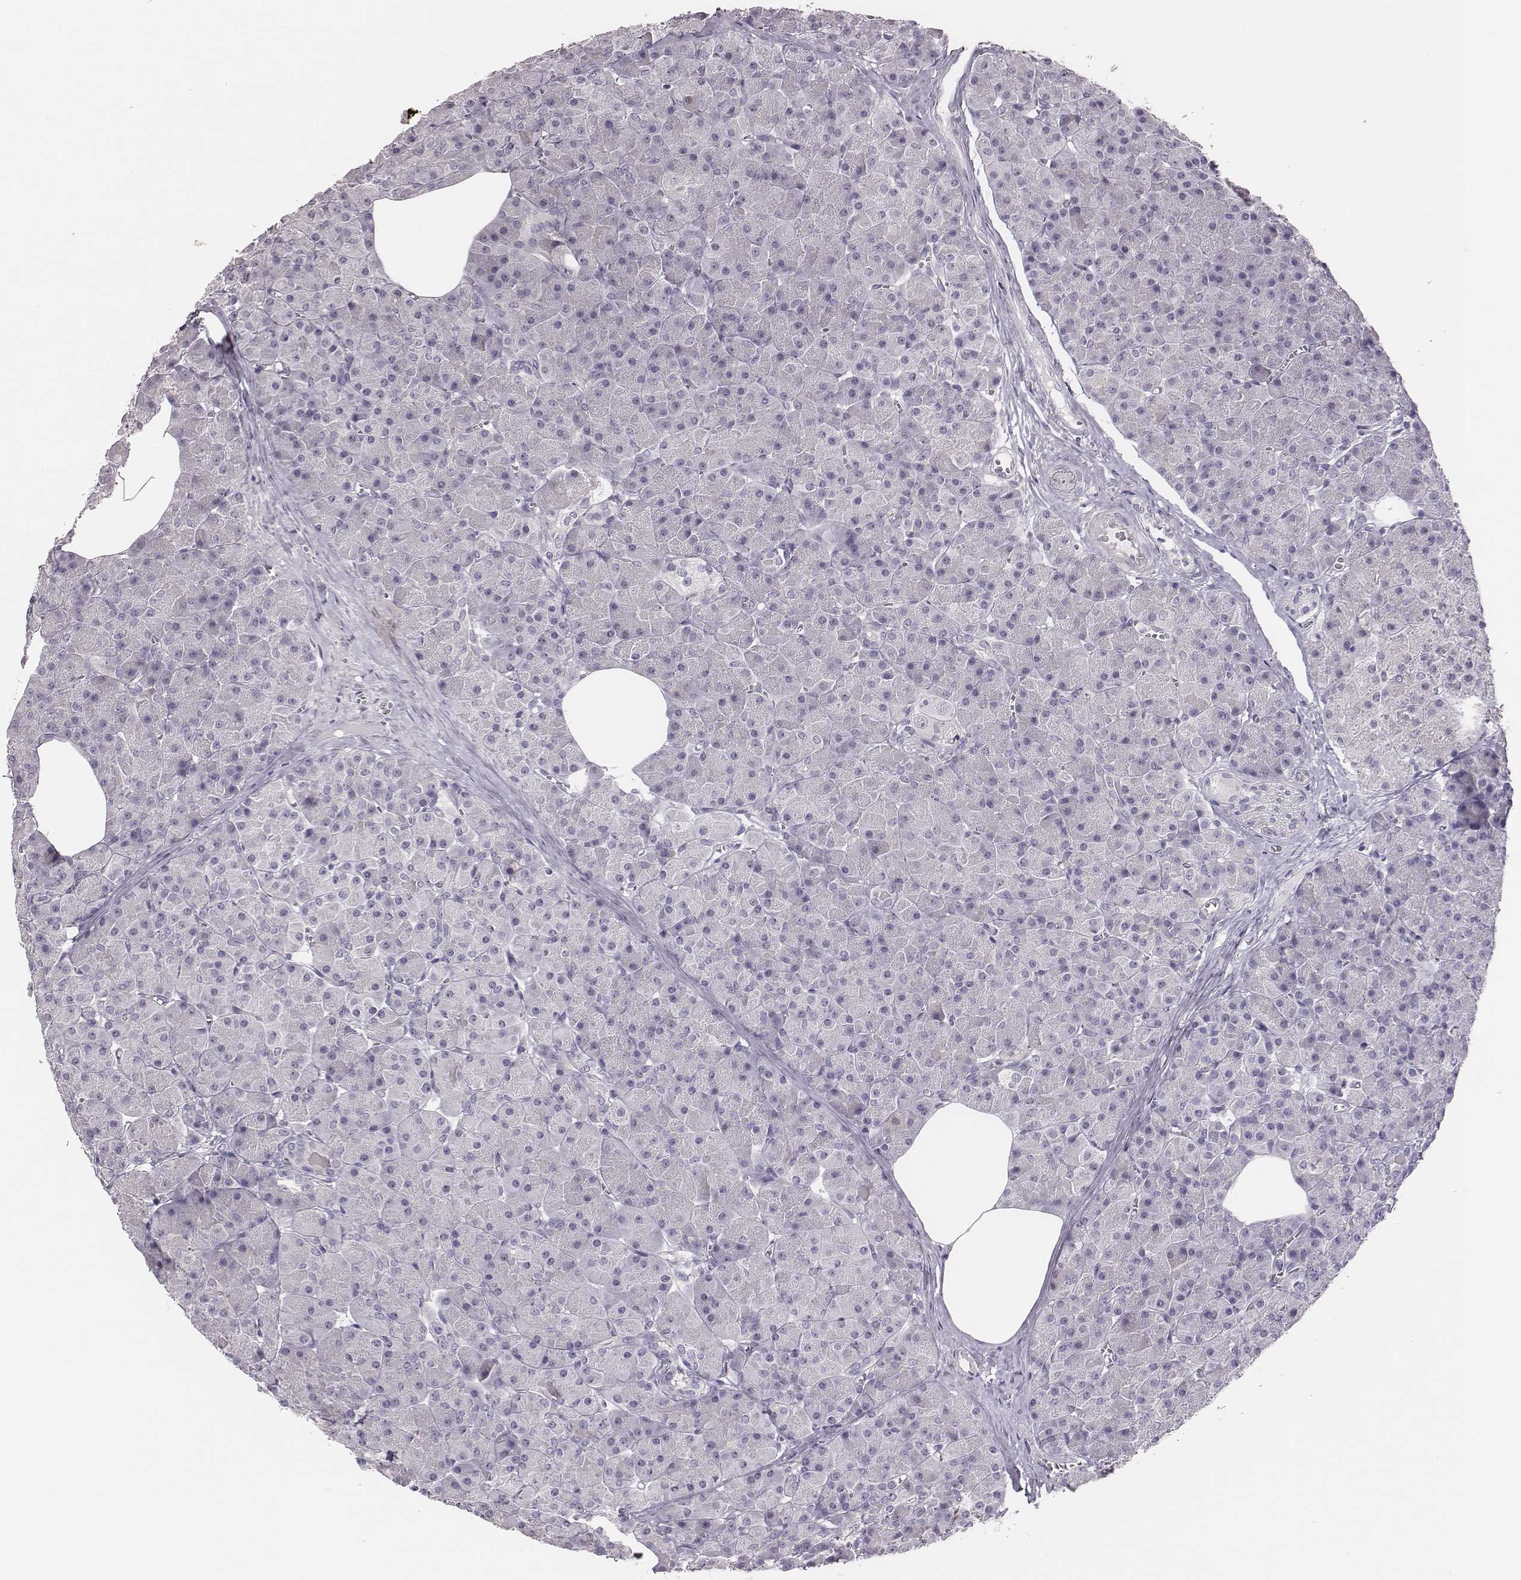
{"staining": {"intensity": "negative", "quantity": "none", "location": "none"}, "tissue": "pancreas", "cell_type": "Exocrine glandular cells", "image_type": "normal", "snomed": [{"axis": "morphology", "description": "Normal tissue, NOS"}, {"axis": "topography", "description": "Pancreas"}], "caption": "The micrograph displays no staining of exocrine glandular cells in benign pancreas. (Brightfield microscopy of DAB immunohistochemistry (IHC) at high magnification).", "gene": "PBK", "patient": {"sex": "female", "age": 45}}